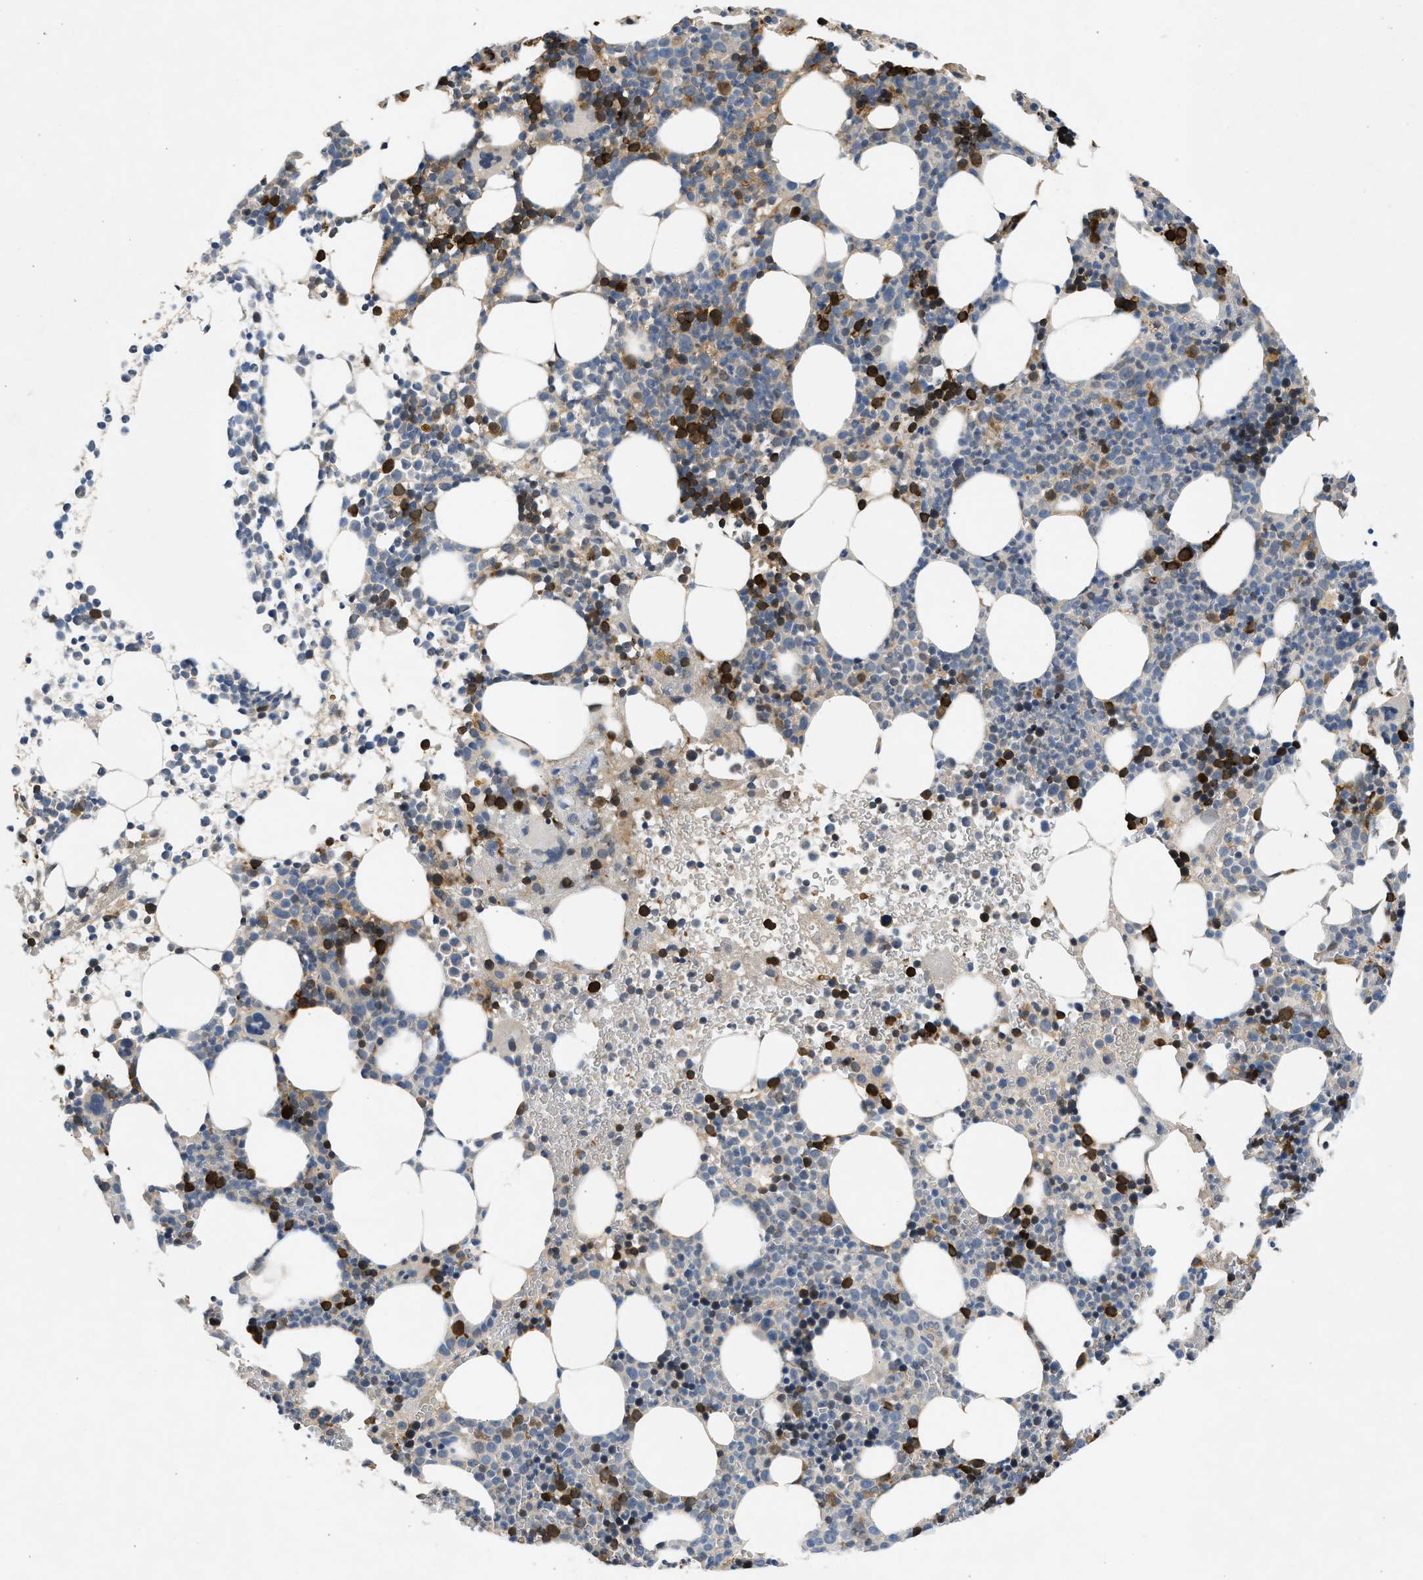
{"staining": {"intensity": "strong", "quantity": "<25%", "location": "cytoplasmic/membranous"}, "tissue": "bone marrow", "cell_type": "Hematopoietic cells", "image_type": "normal", "snomed": [{"axis": "morphology", "description": "Normal tissue, NOS"}, {"axis": "morphology", "description": "Inflammation, NOS"}, {"axis": "topography", "description": "Bone marrow"}], "caption": "Protein staining of benign bone marrow displays strong cytoplasmic/membranous positivity in about <25% of hematopoietic cells.", "gene": "MAPK7", "patient": {"sex": "female", "age": 67}}